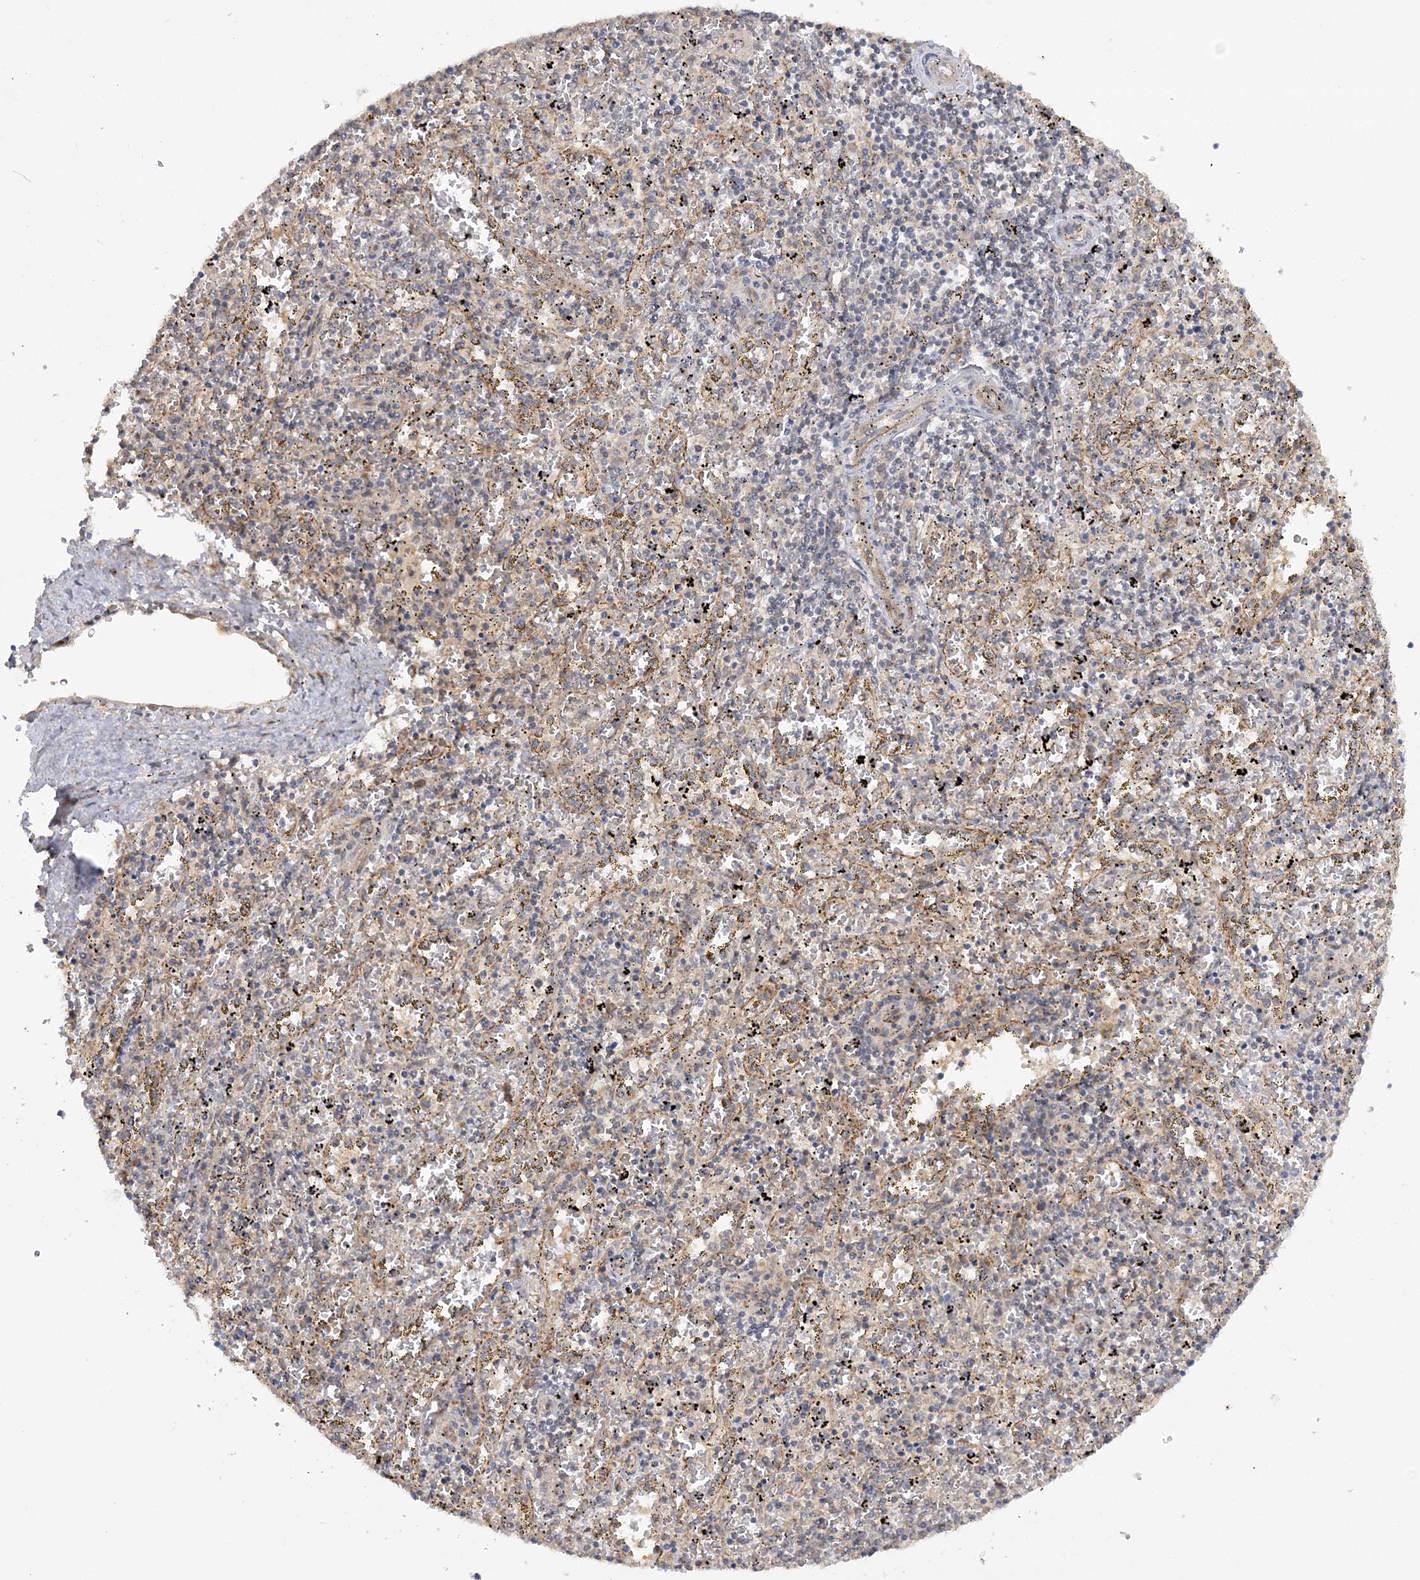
{"staining": {"intensity": "weak", "quantity": "25%-75%", "location": "cytoplasmic/membranous"}, "tissue": "spleen", "cell_type": "Cells in red pulp", "image_type": "normal", "snomed": [{"axis": "morphology", "description": "Normal tissue, NOS"}, {"axis": "topography", "description": "Spleen"}], "caption": "Brown immunohistochemical staining in benign spleen exhibits weak cytoplasmic/membranous positivity in about 25%-75% of cells in red pulp. (brown staining indicates protein expression, while blue staining denotes nuclei).", "gene": "MMADHC", "patient": {"sex": "male", "age": 11}}